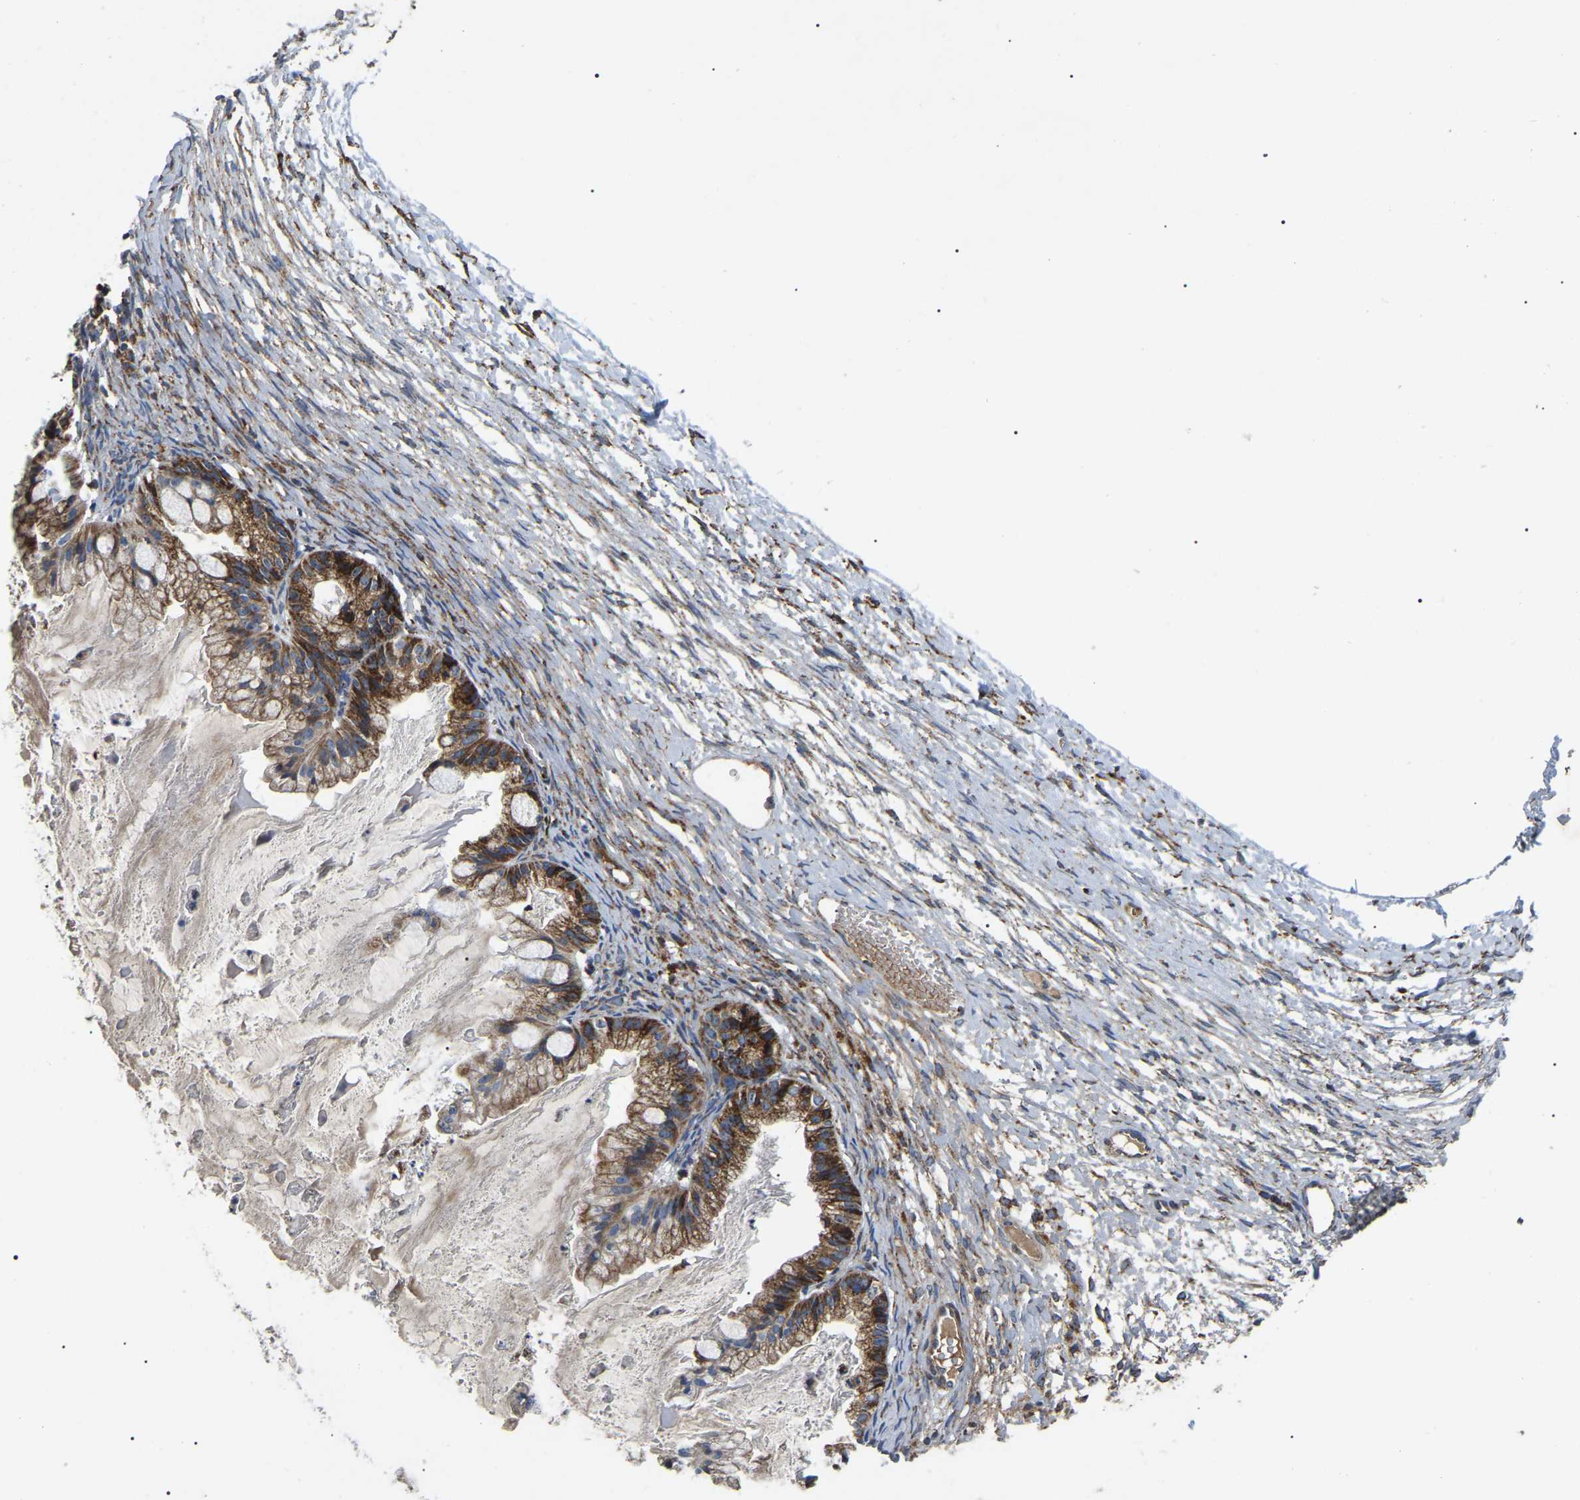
{"staining": {"intensity": "moderate", "quantity": ">75%", "location": "cytoplasmic/membranous"}, "tissue": "ovarian cancer", "cell_type": "Tumor cells", "image_type": "cancer", "snomed": [{"axis": "morphology", "description": "Cystadenocarcinoma, mucinous, NOS"}, {"axis": "topography", "description": "Ovary"}], "caption": "Human mucinous cystadenocarcinoma (ovarian) stained with a brown dye displays moderate cytoplasmic/membranous positive staining in about >75% of tumor cells.", "gene": "PPM1E", "patient": {"sex": "female", "age": 57}}